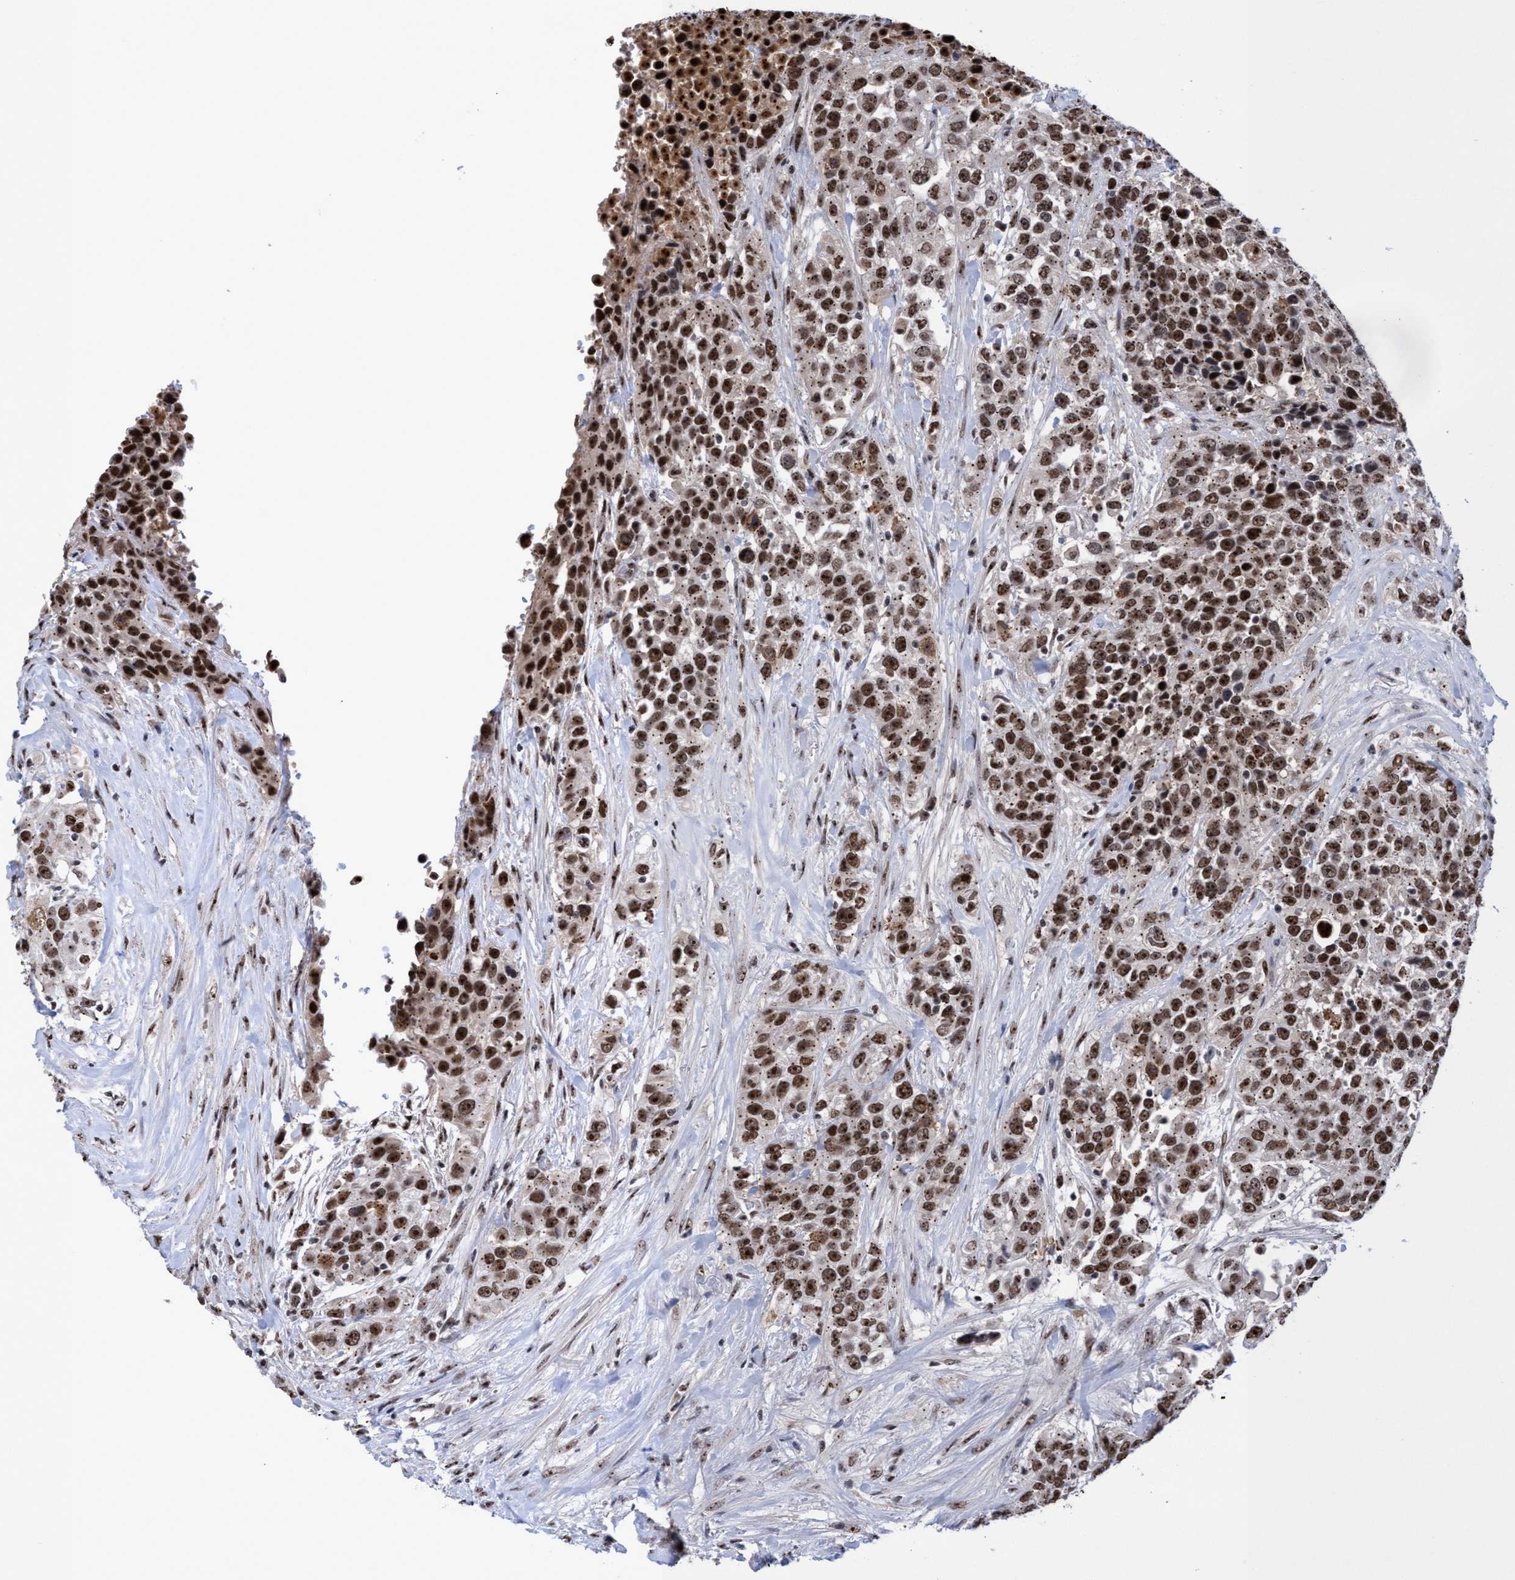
{"staining": {"intensity": "strong", "quantity": ">75%", "location": "nuclear"}, "tissue": "urothelial cancer", "cell_type": "Tumor cells", "image_type": "cancer", "snomed": [{"axis": "morphology", "description": "Urothelial carcinoma, High grade"}, {"axis": "topography", "description": "Urinary bladder"}], "caption": "Human high-grade urothelial carcinoma stained with a protein marker shows strong staining in tumor cells.", "gene": "EFCAB10", "patient": {"sex": "female", "age": 80}}